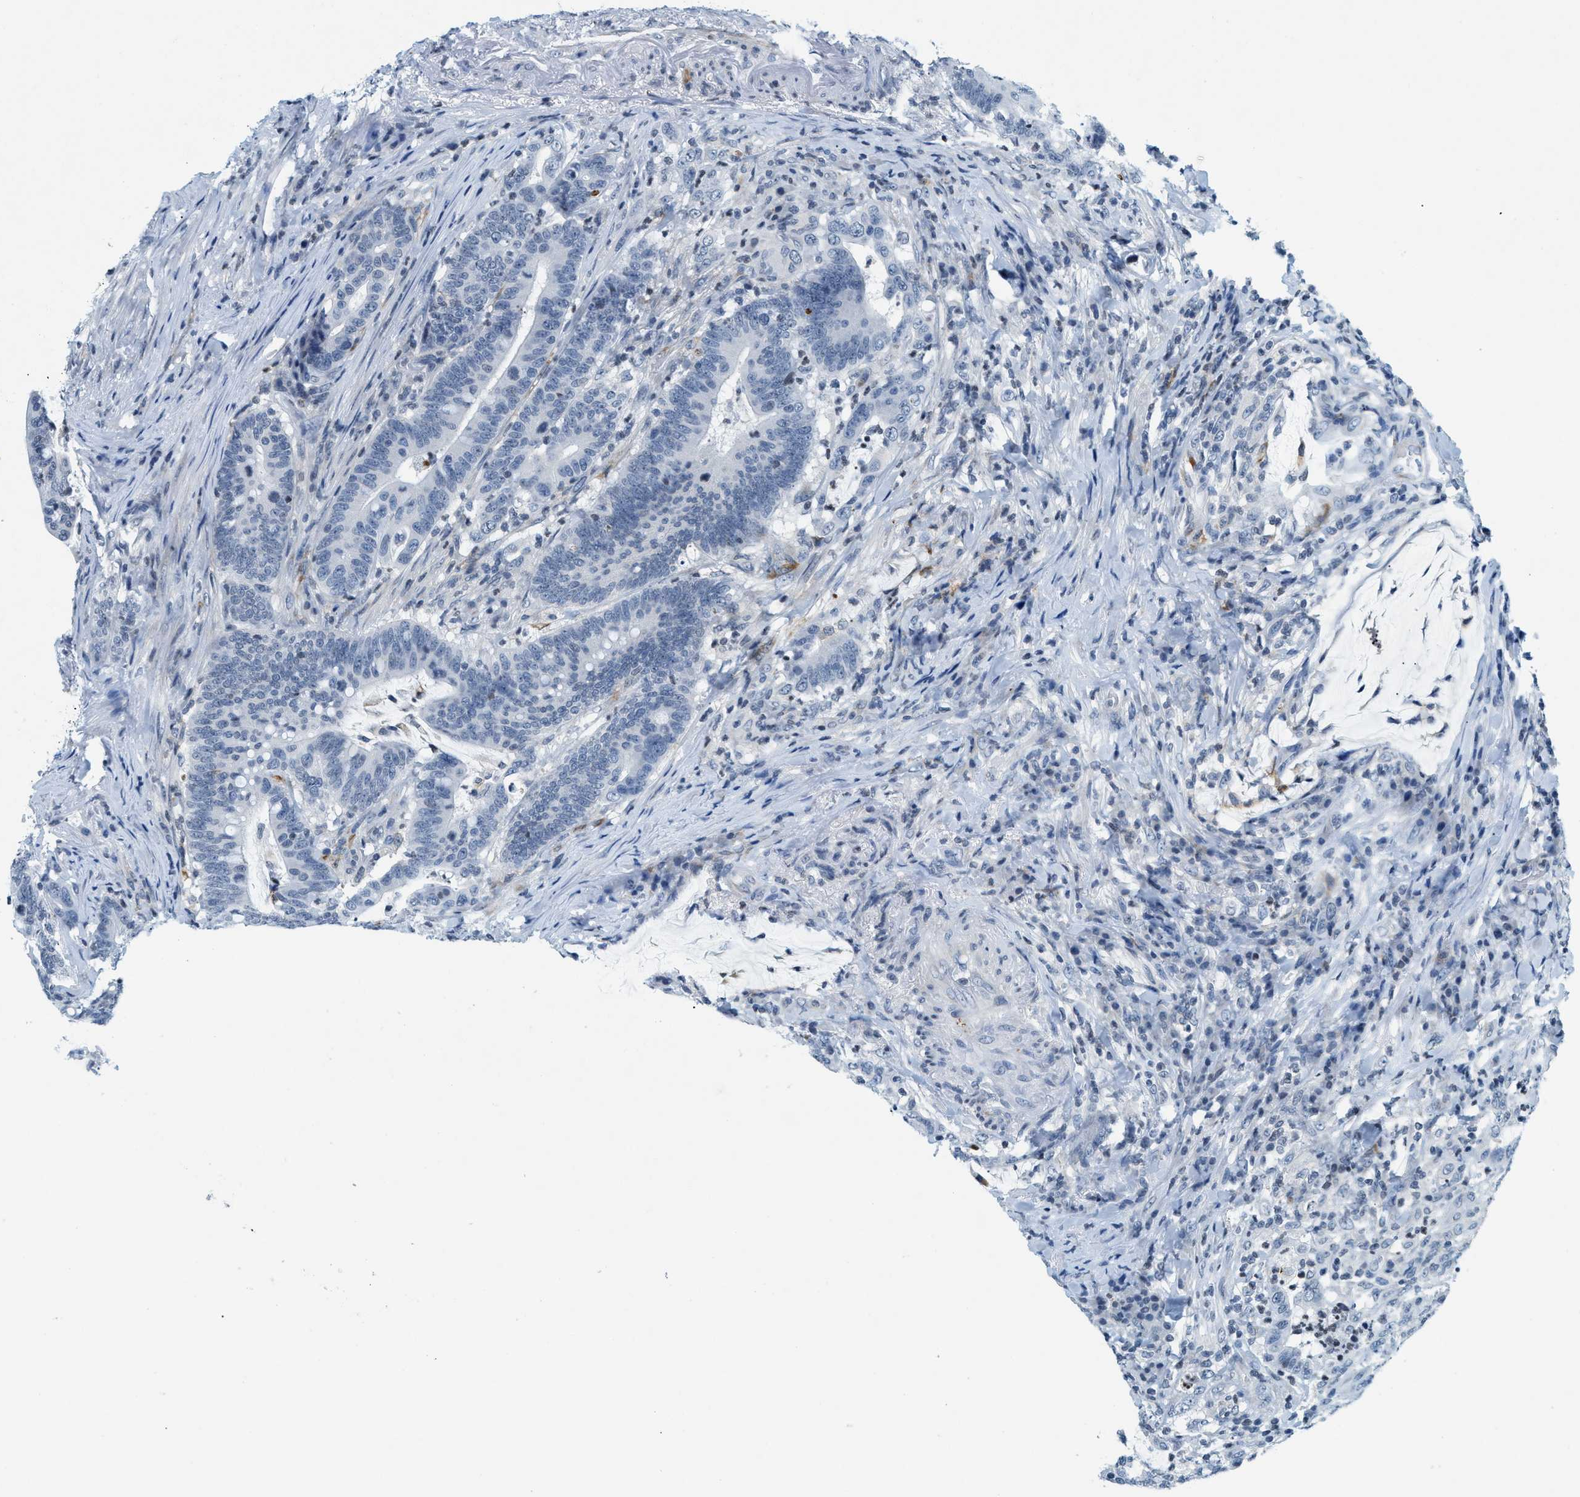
{"staining": {"intensity": "negative", "quantity": "none", "location": "none"}, "tissue": "colorectal cancer", "cell_type": "Tumor cells", "image_type": "cancer", "snomed": [{"axis": "morphology", "description": "Normal tissue, NOS"}, {"axis": "morphology", "description": "Adenocarcinoma, NOS"}, {"axis": "topography", "description": "Colon"}], "caption": "Tumor cells are negative for brown protein staining in colorectal cancer.", "gene": "UVRAG", "patient": {"sex": "female", "age": 66}}